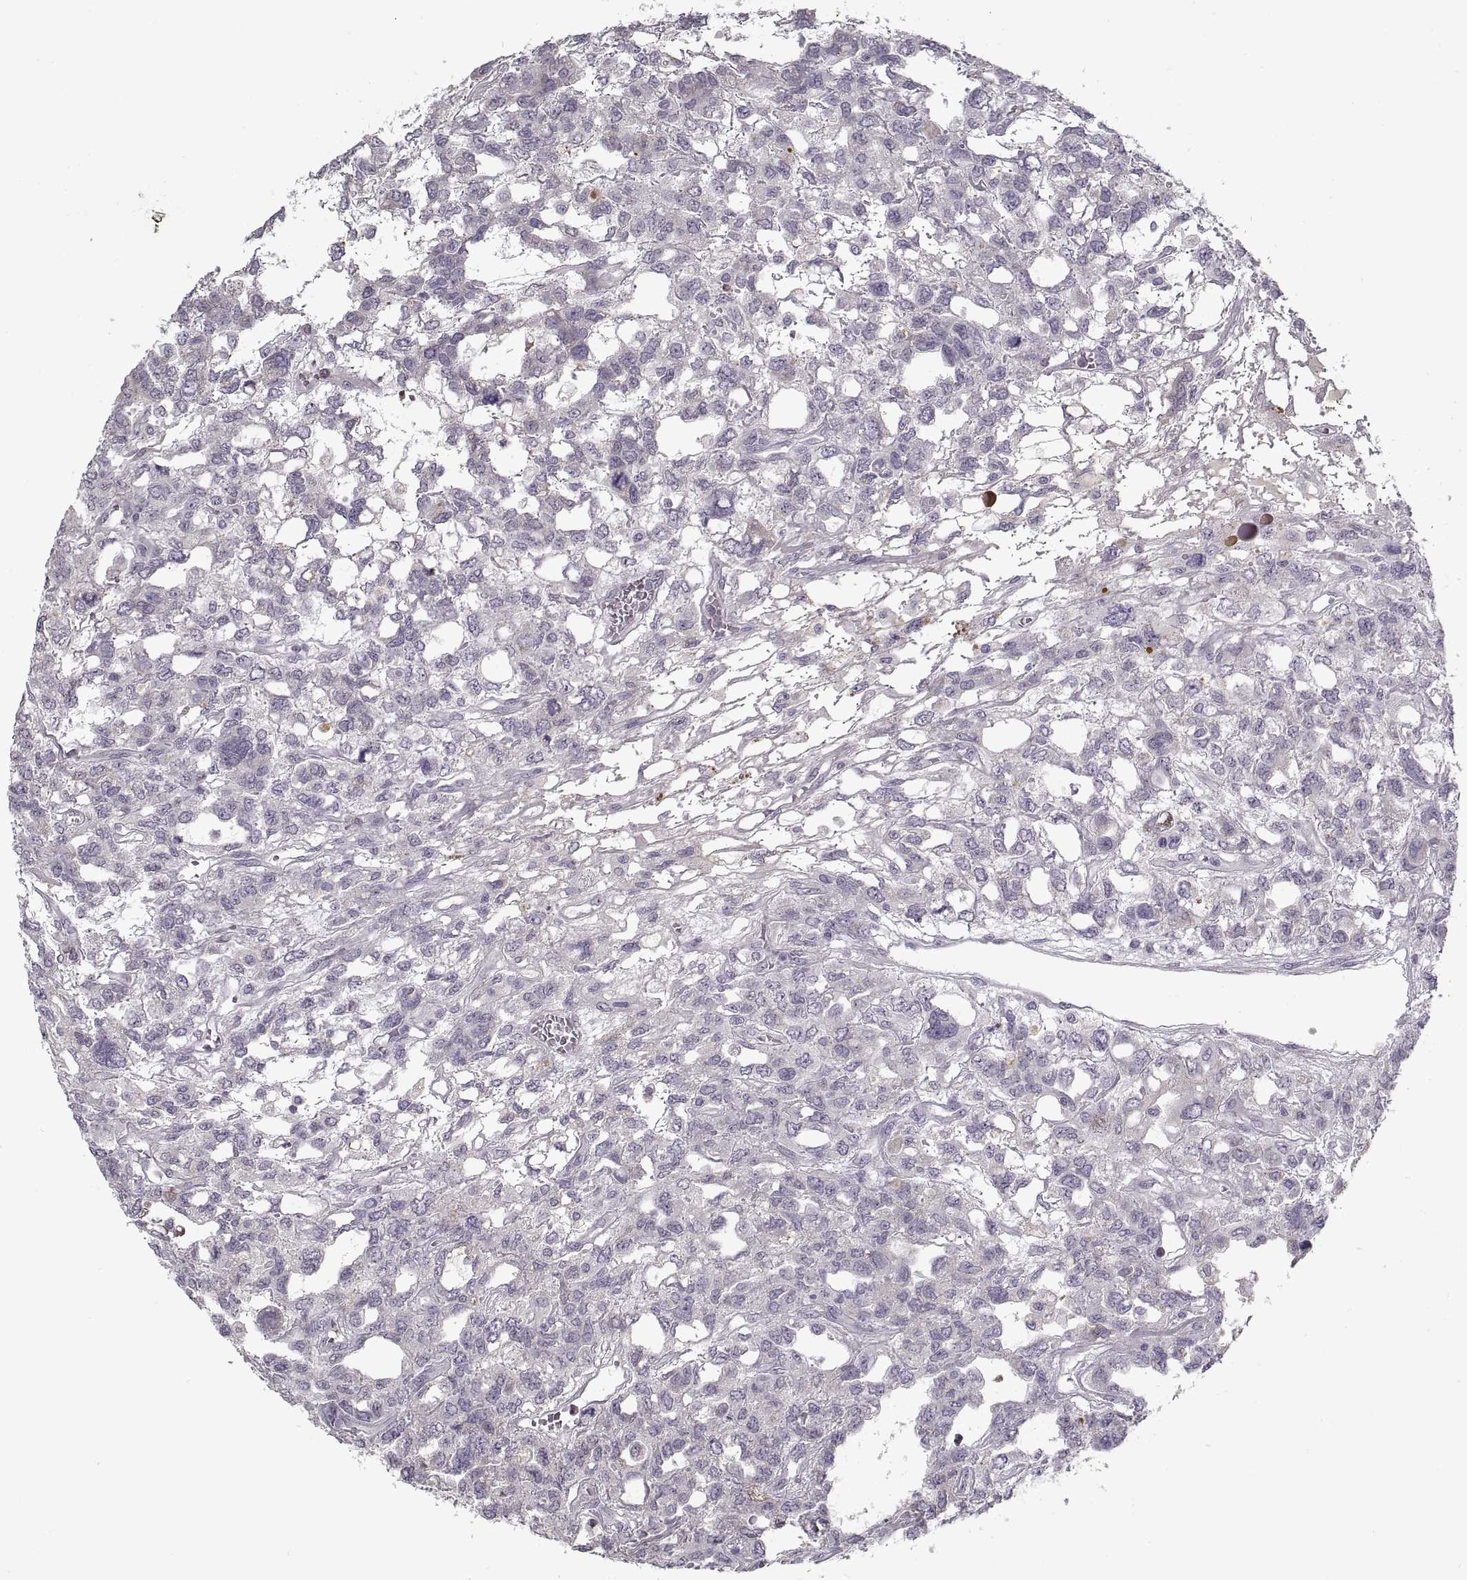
{"staining": {"intensity": "negative", "quantity": "none", "location": "none"}, "tissue": "testis cancer", "cell_type": "Tumor cells", "image_type": "cancer", "snomed": [{"axis": "morphology", "description": "Seminoma, NOS"}, {"axis": "topography", "description": "Testis"}], "caption": "DAB (3,3'-diaminobenzidine) immunohistochemical staining of human testis cancer reveals no significant positivity in tumor cells.", "gene": "GAD2", "patient": {"sex": "male", "age": 52}}